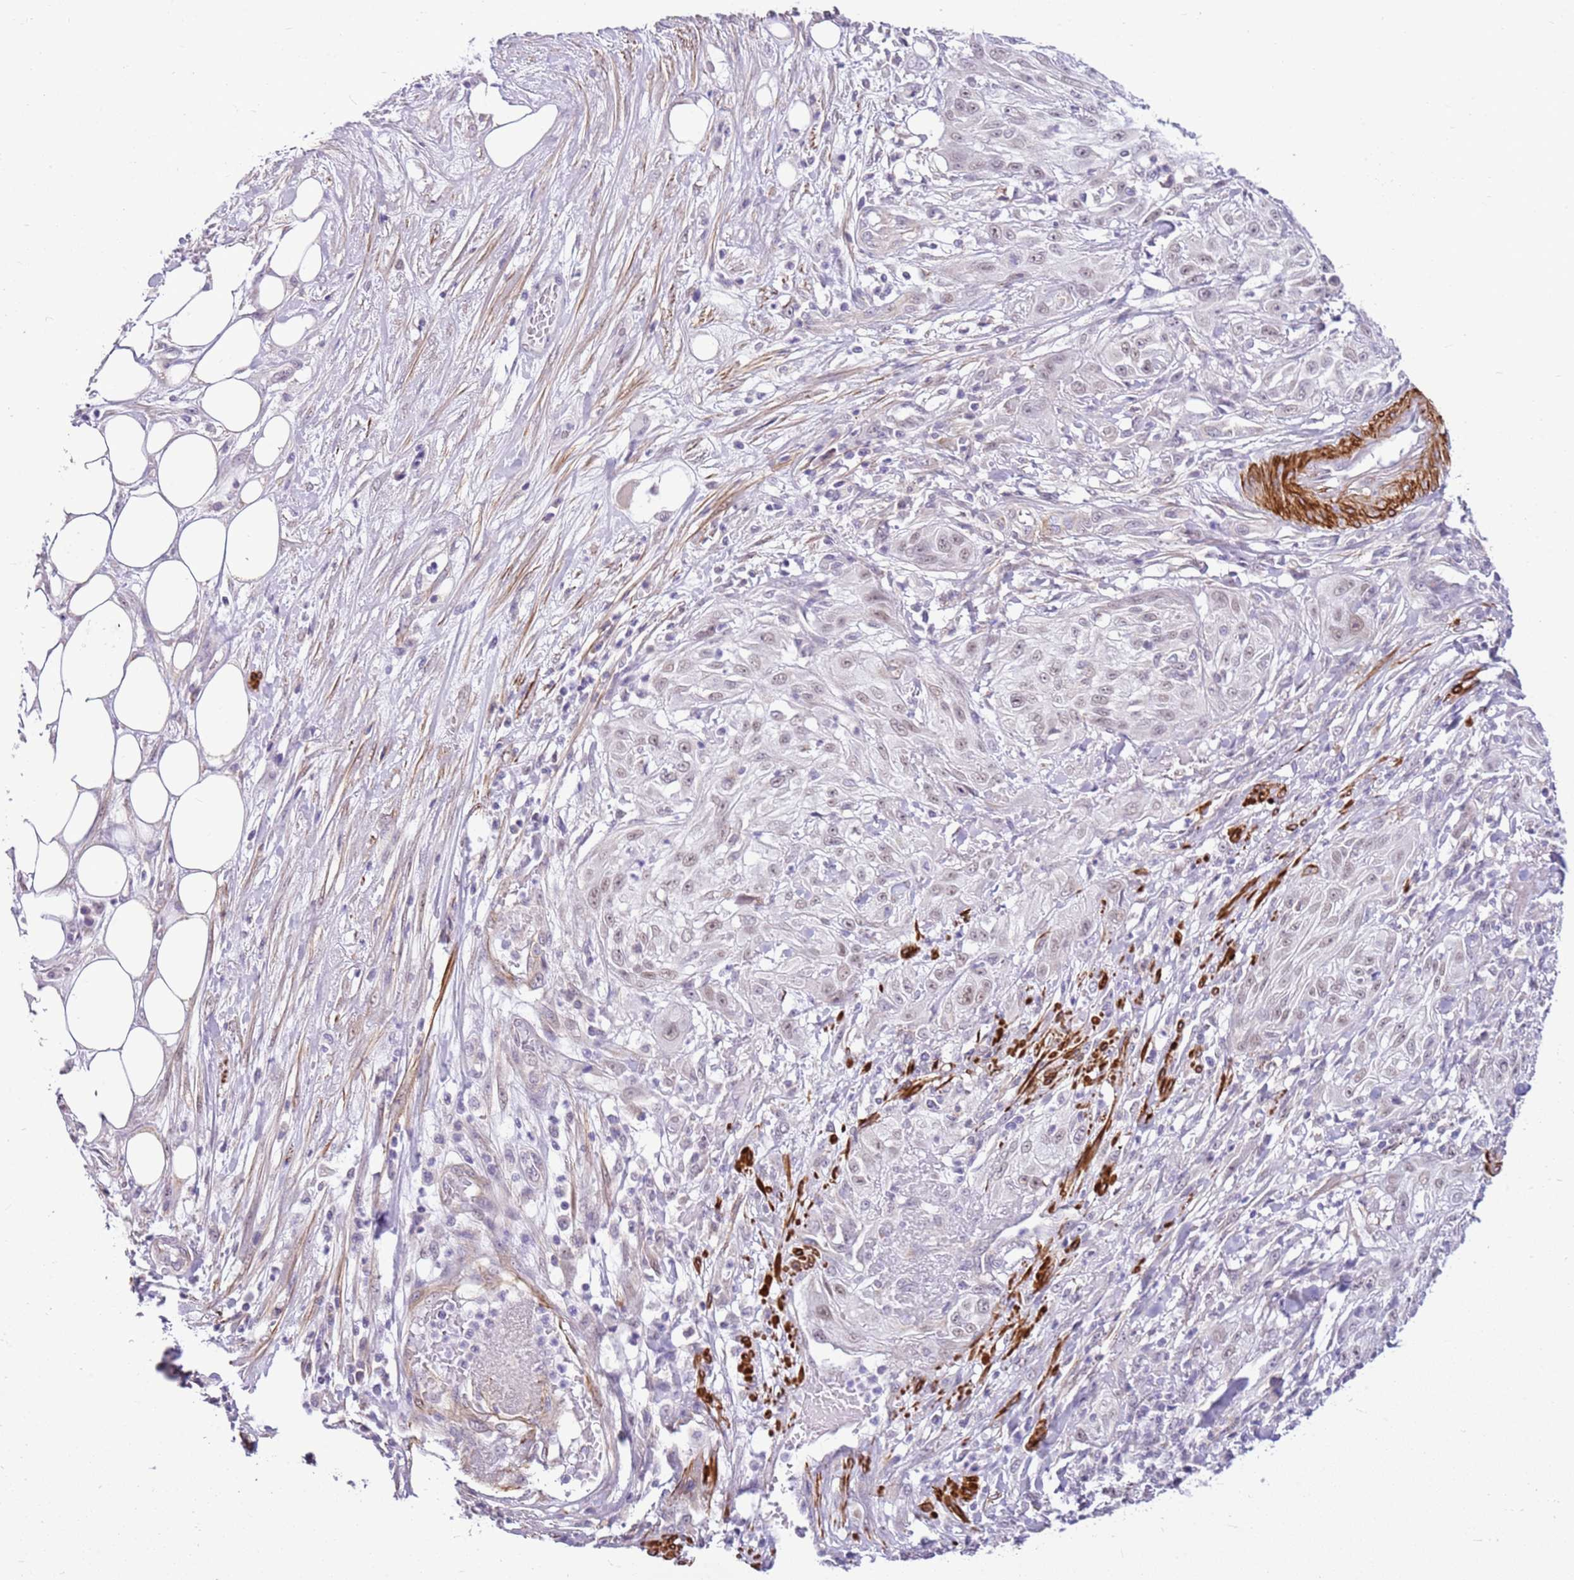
{"staining": {"intensity": "weak", "quantity": "<25%", "location": "nuclear"}, "tissue": "skin cancer", "cell_type": "Tumor cells", "image_type": "cancer", "snomed": [{"axis": "morphology", "description": "Squamous cell carcinoma, NOS"}, {"axis": "morphology", "description": "Squamous cell carcinoma, metastatic, NOS"}, {"axis": "topography", "description": "Skin"}, {"axis": "topography", "description": "Lymph node"}], "caption": "High power microscopy histopathology image of an IHC photomicrograph of skin cancer (metastatic squamous cell carcinoma), revealing no significant expression in tumor cells.", "gene": "SMIM4", "patient": {"sex": "male", "age": 75}}